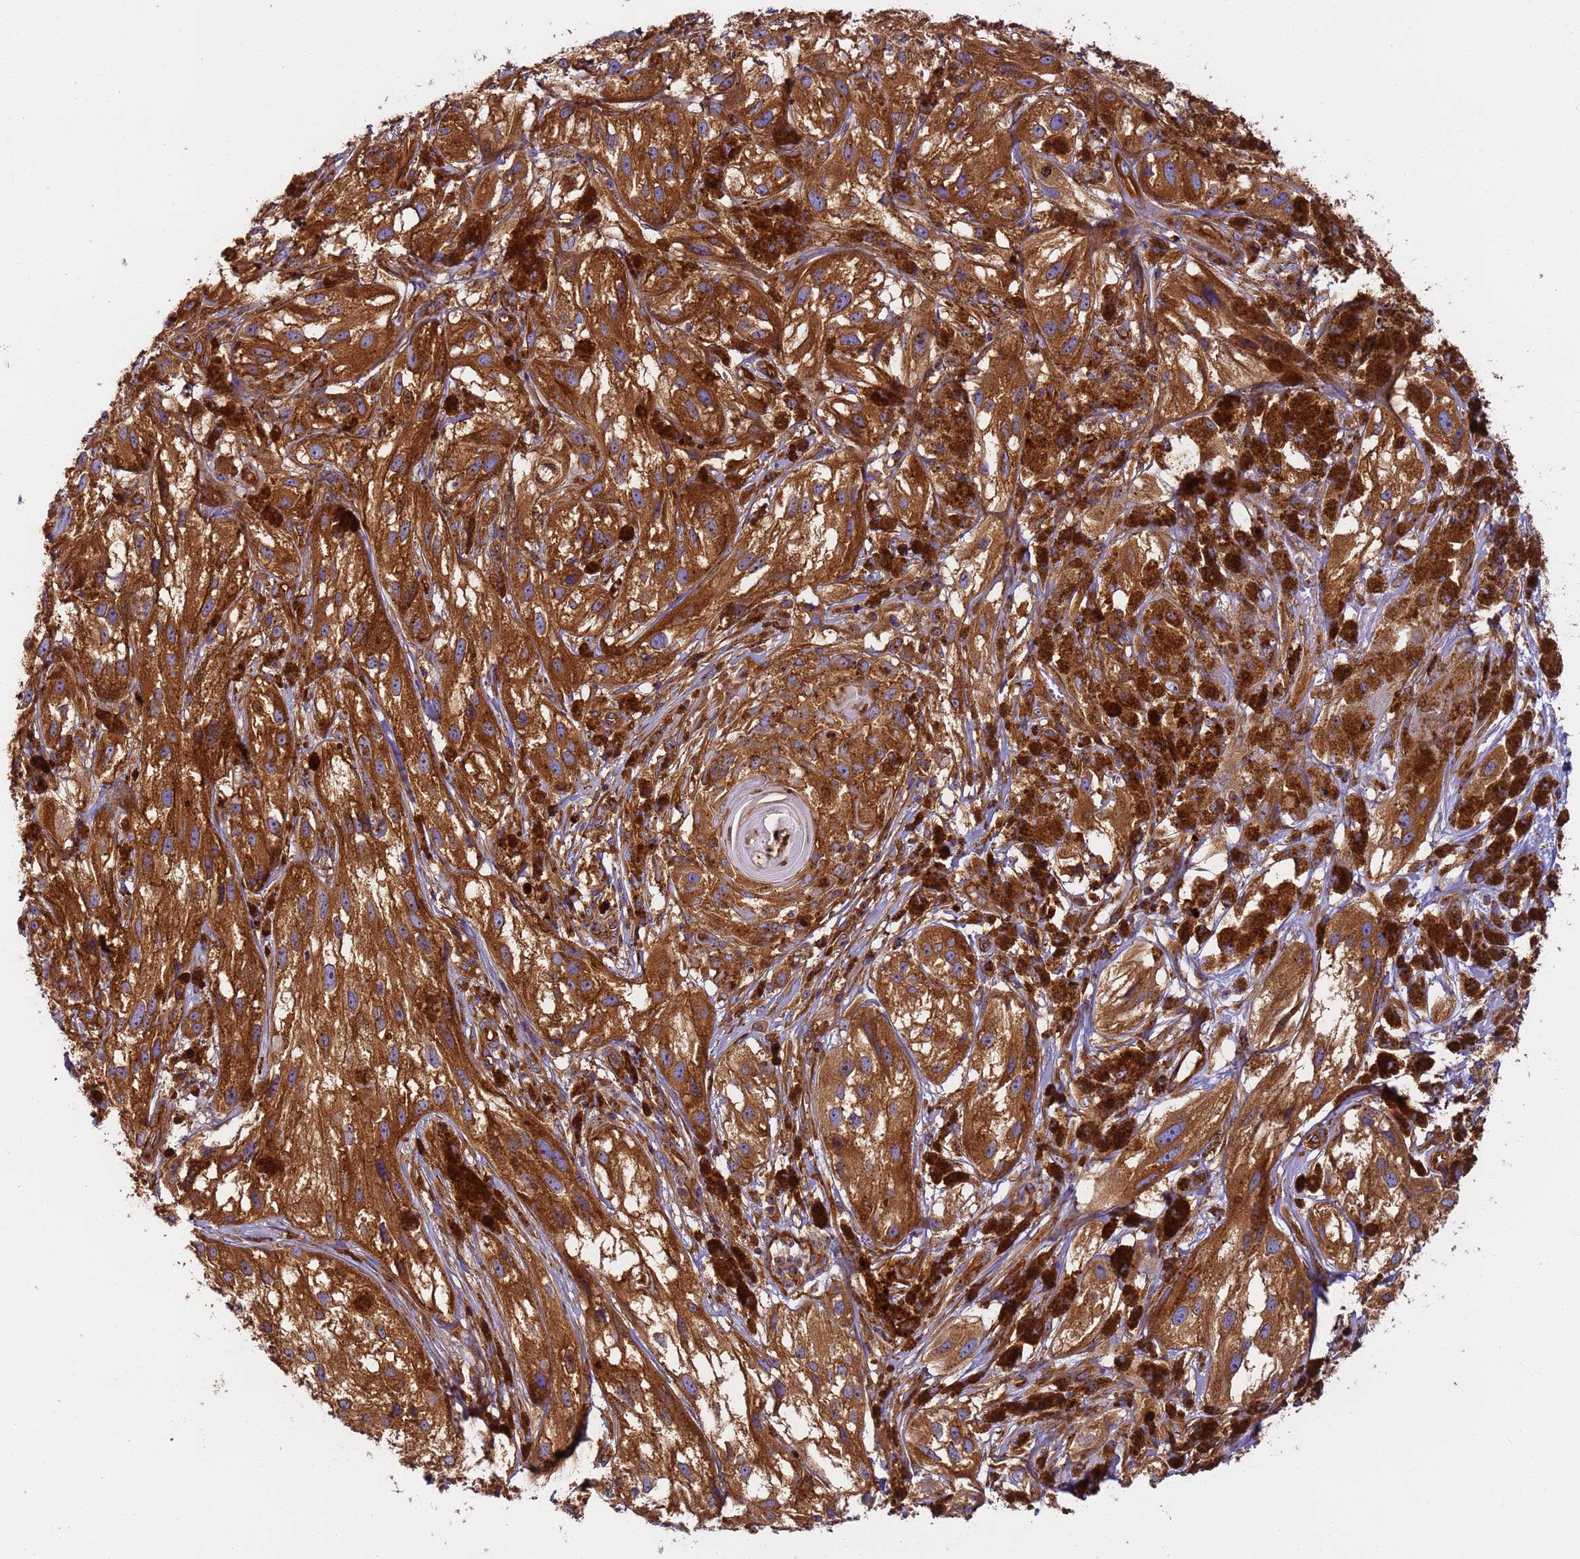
{"staining": {"intensity": "strong", "quantity": ">75%", "location": "cytoplasmic/membranous"}, "tissue": "melanoma", "cell_type": "Tumor cells", "image_type": "cancer", "snomed": [{"axis": "morphology", "description": "Malignant melanoma, NOS"}, {"axis": "topography", "description": "Skin"}], "caption": "Immunohistochemical staining of malignant melanoma displays strong cytoplasmic/membranous protein positivity in about >75% of tumor cells.", "gene": "DYNC1I2", "patient": {"sex": "male", "age": 88}}